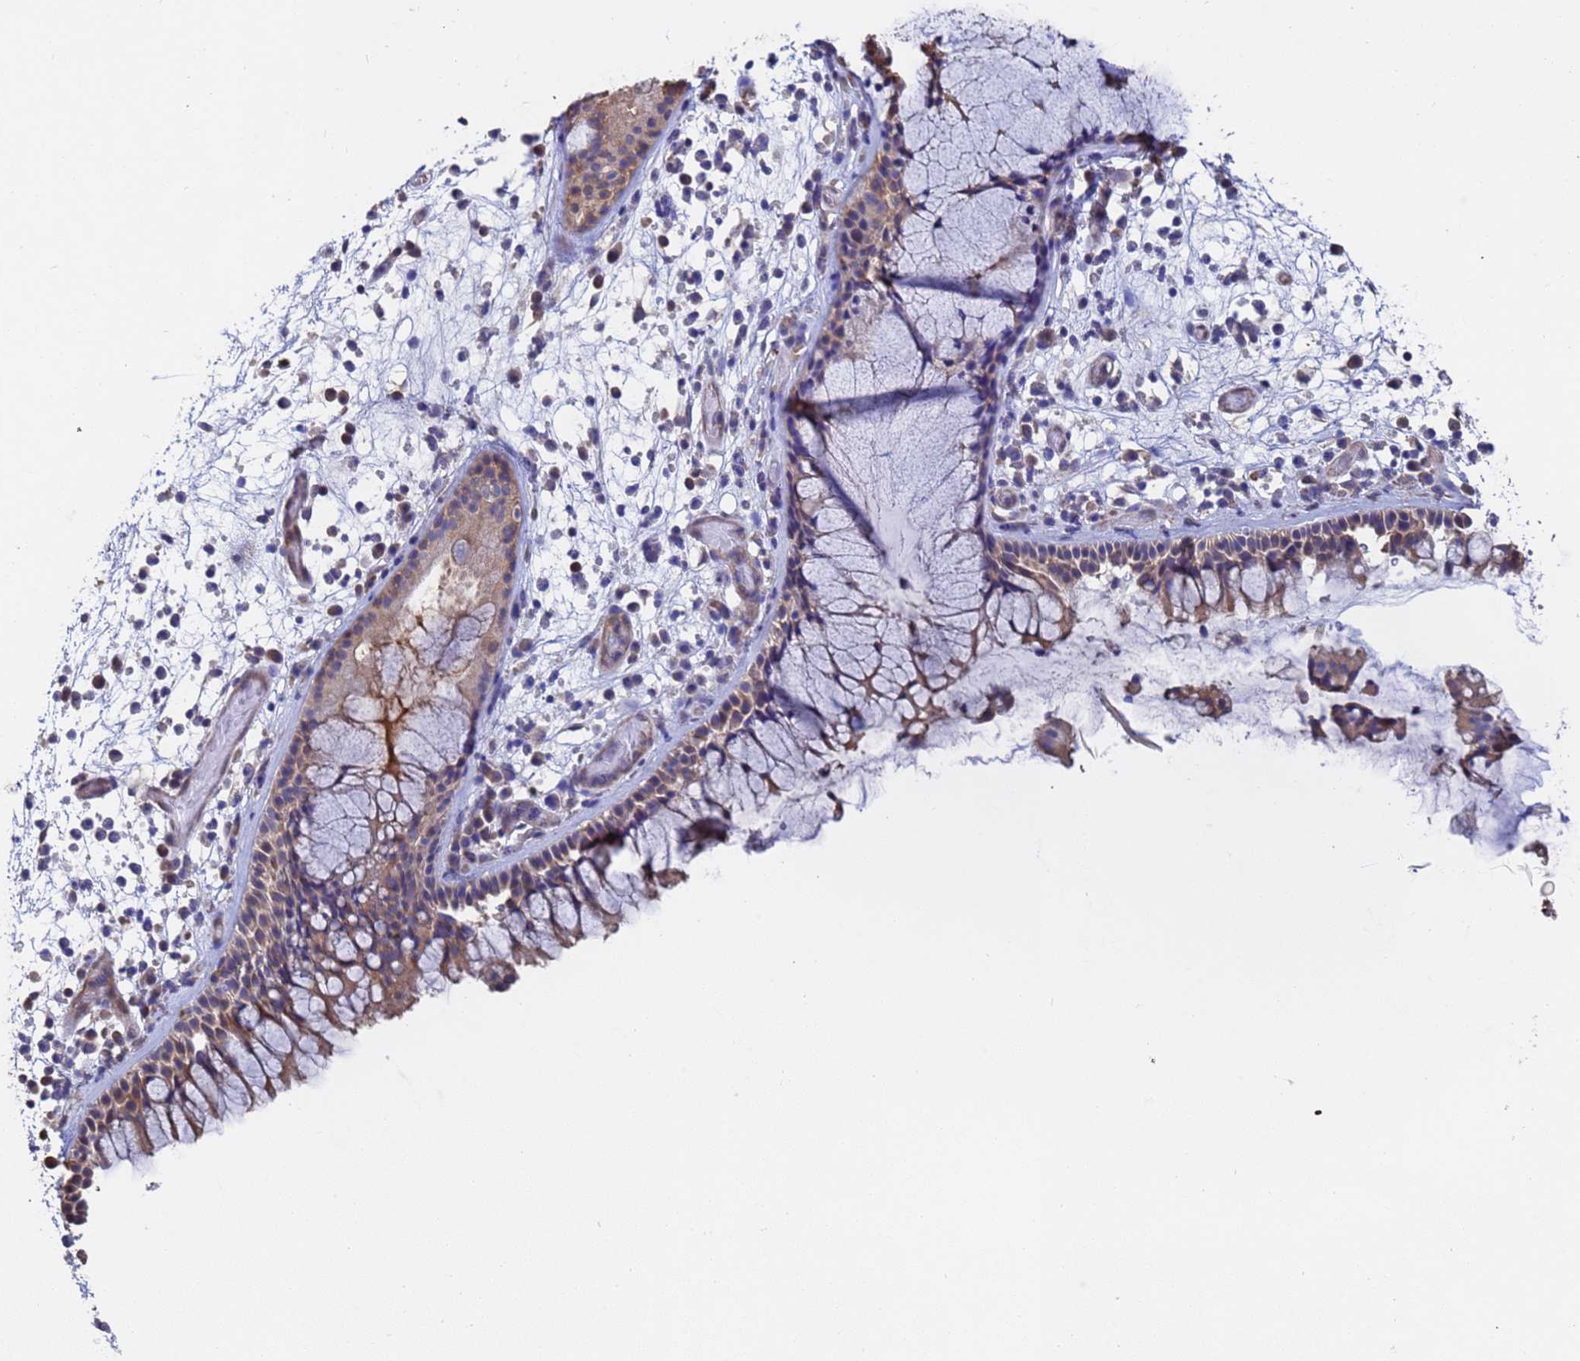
{"staining": {"intensity": "moderate", "quantity": "25%-75%", "location": "cytoplasmic/membranous"}, "tissue": "nasopharynx", "cell_type": "Respiratory epithelial cells", "image_type": "normal", "snomed": [{"axis": "morphology", "description": "Normal tissue, NOS"}, {"axis": "morphology", "description": "Inflammation, NOS"}, {"axis": "morphology", "description": "Malignant melanoma, Metastatic site"}, {"axis": "topography", "description": "Nasopharynx"}], "caption": "Immunohistochemical staining of benign human nasopharynx reveals moderate cytoplasmic/membranous protein positivity in about 25%-75% of respiratory epithelial cells. Using DAB (3,3'-diaminobenzidine) (brown) and hematoxylin (blue) stains, captured at high magnification using brightfield microscopy.", "gene": "FAM25A", "patient": {"sex": "male", "age": 70}}